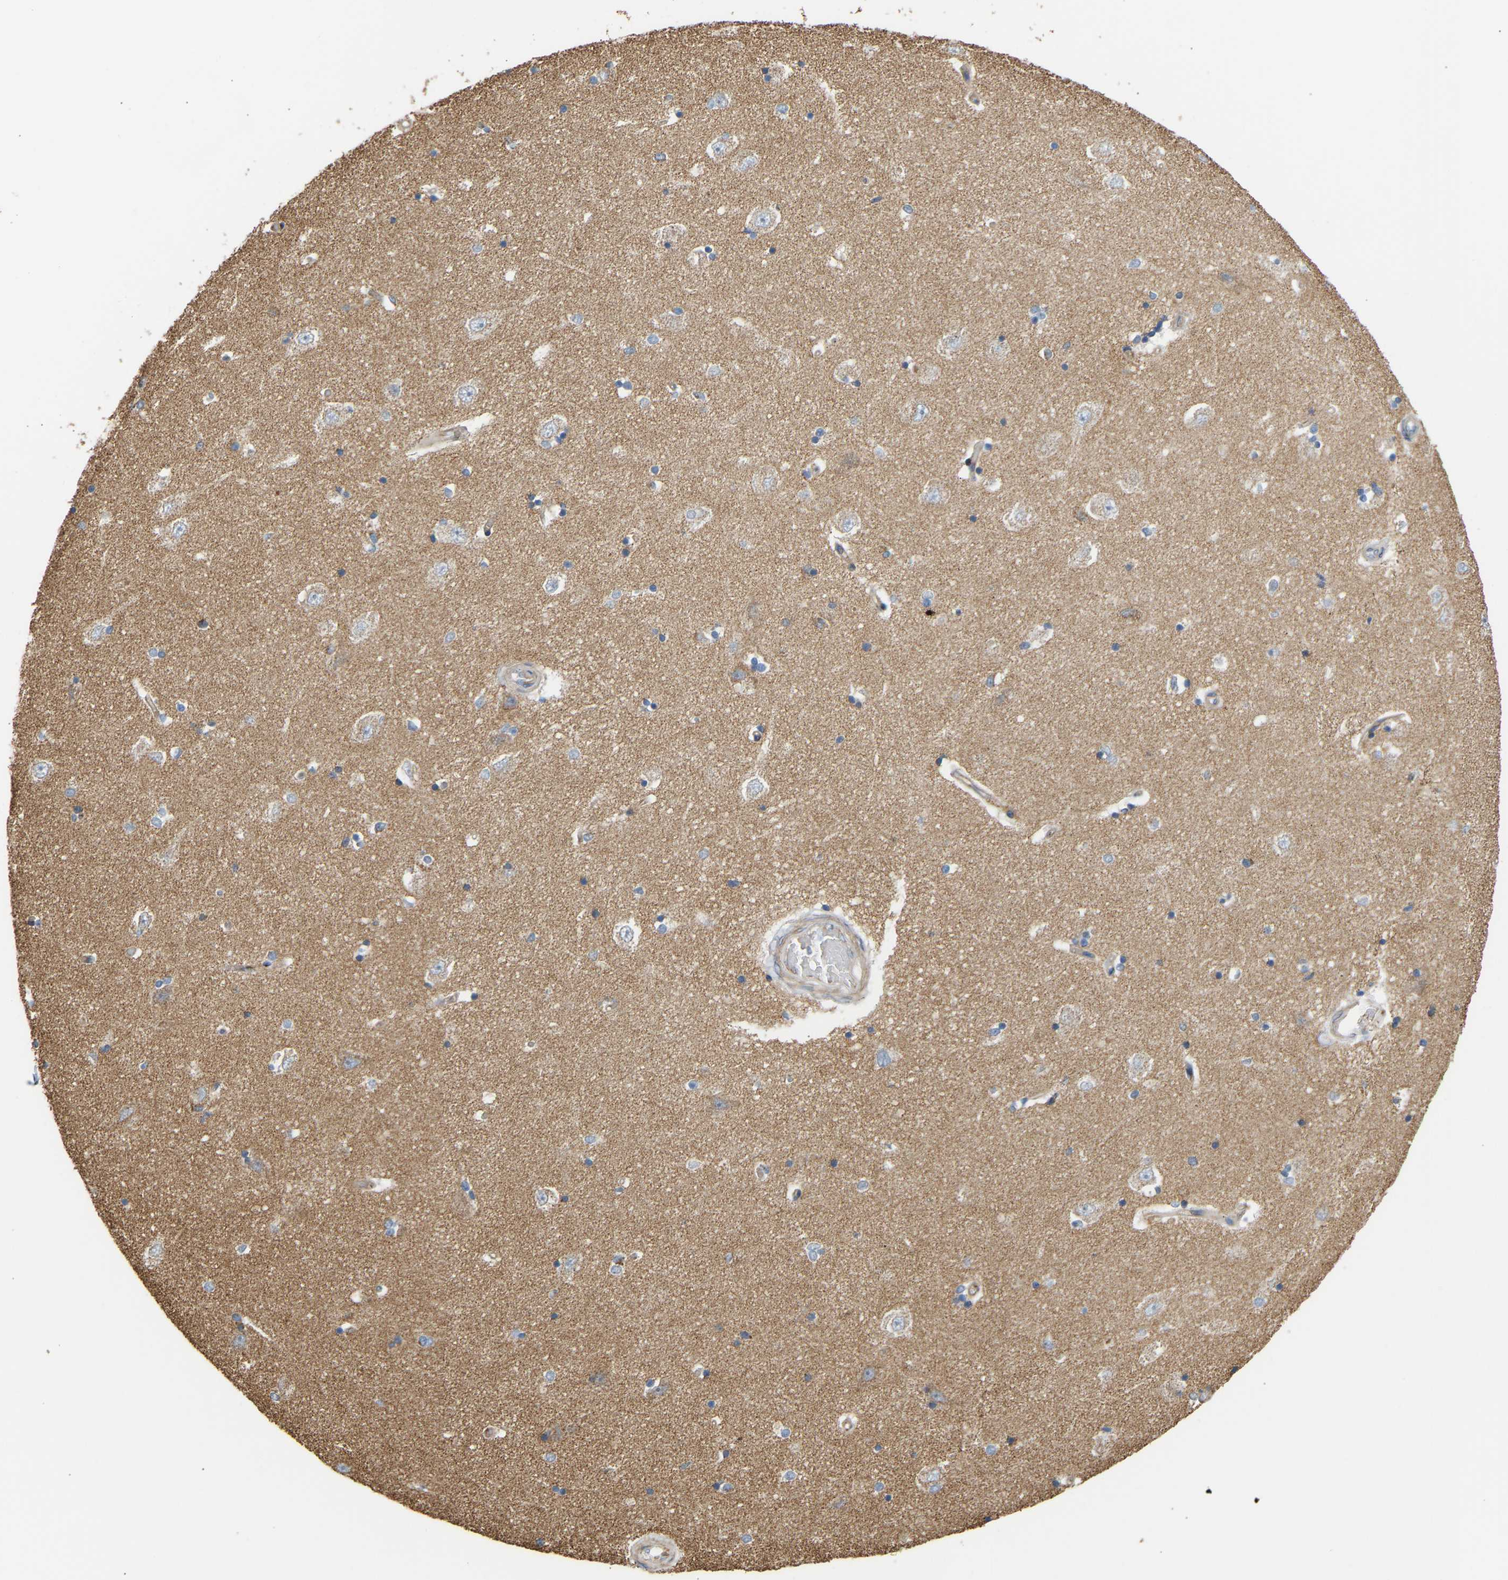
{"staining": {"intensity": "weak", "quantity": "<25%", "location": "cytoplasmic/membranous"}, "tissue": "hippocampus", "cell_type": "Glial cells", "image_type": "normal", "snomed": [{"axis": "morphology", "description": "Normal tissue, NOS"}, {"axis": "topography", "description": "Hippocampus"}], "caption": "This is a micrograph of immunohistochemistry (IHC) staining of benign hippocampus, which shows no positivity in glial cells.", "gene": "YIPF2", "patient": {"sex": "male", "age": 45}}